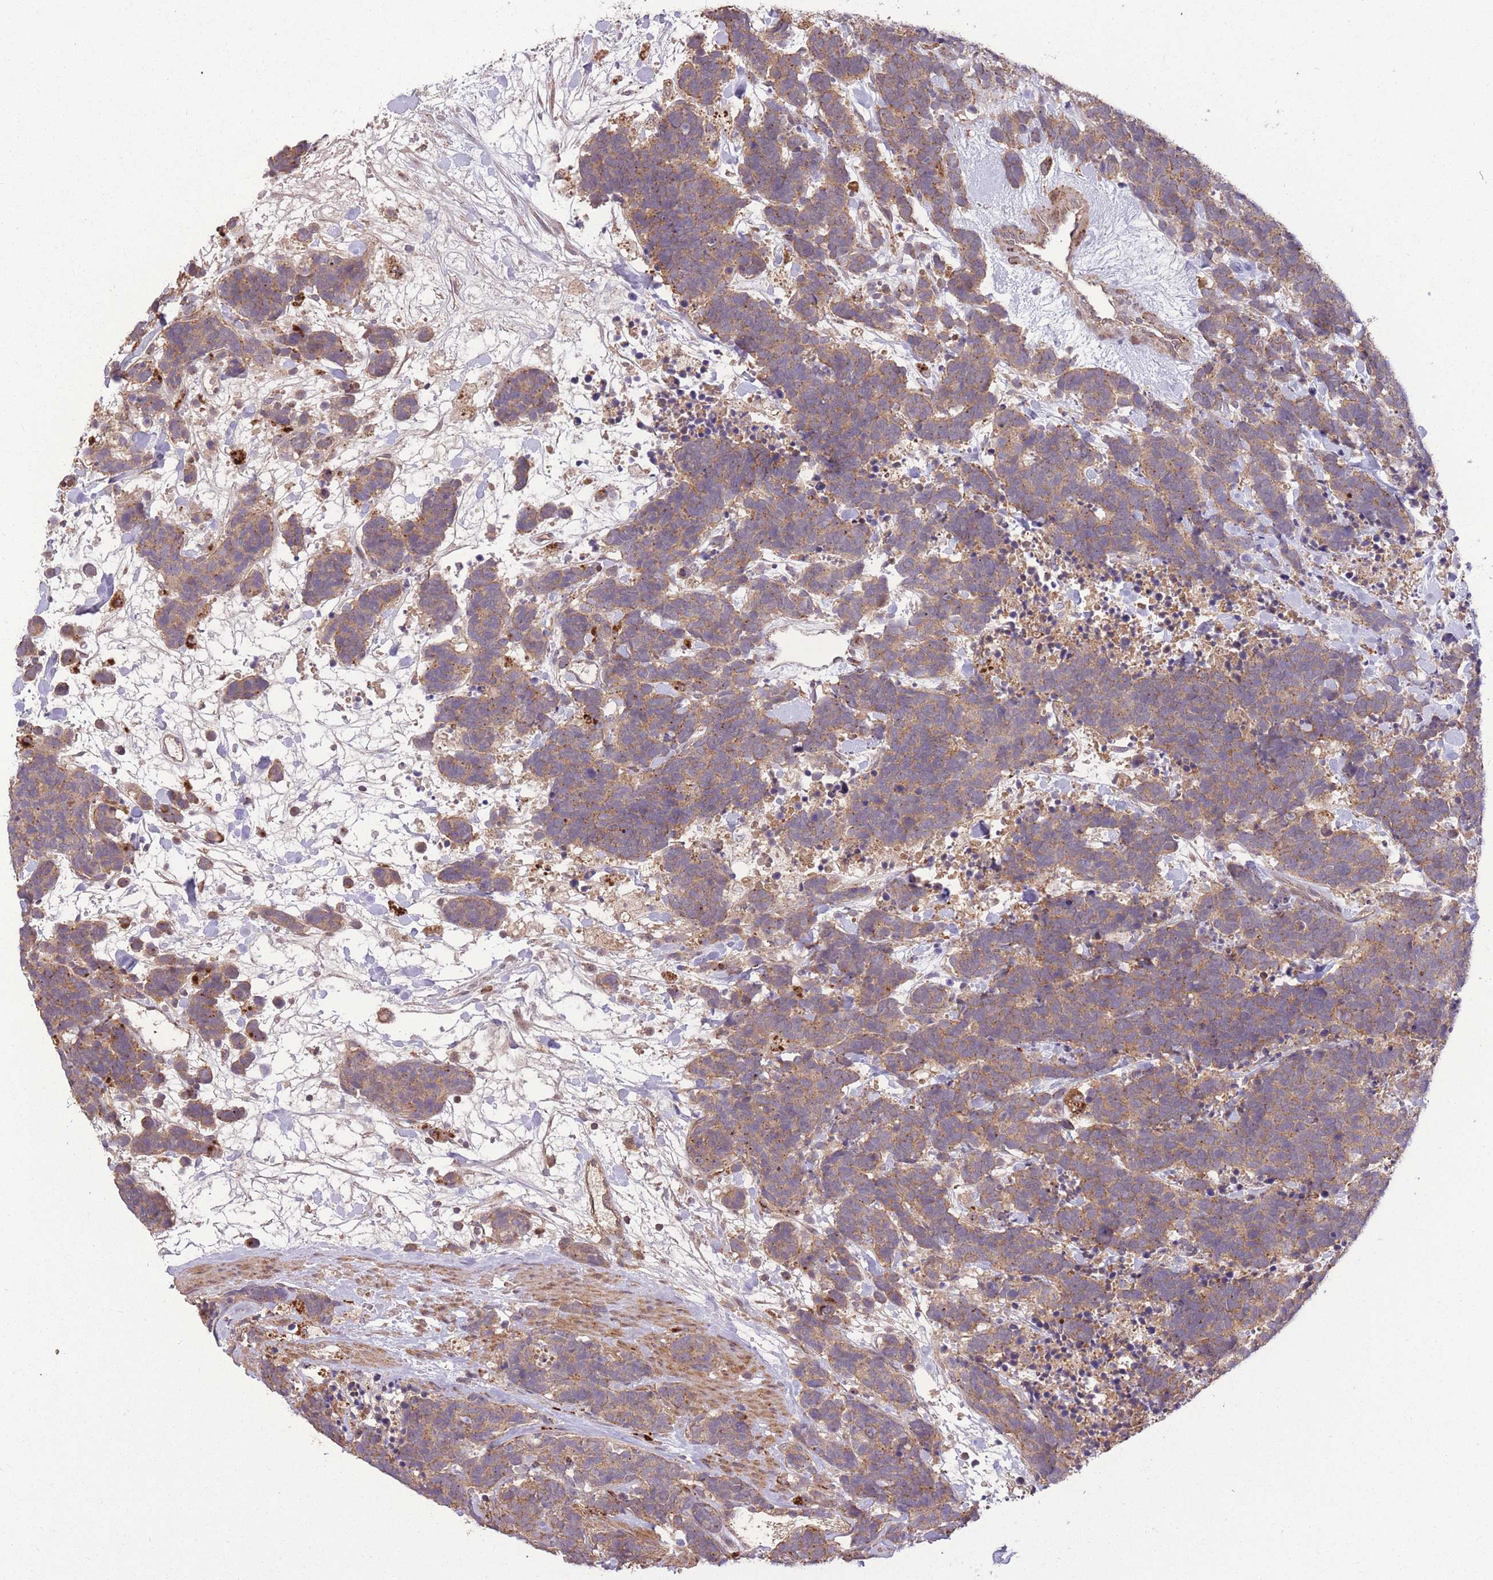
{"staining": {"intensity": "moderate", "quantity": ">75%", "location": "cytoplasmic/membranous"}, "tissue": "carcinoid", "cell_type": "Tumor cells", "image_type": "cancer", "snomed": [{"axis": "morphology", "description": "Carcinoma, NOS"}, {"axis": "morphology", "description": "Carcinoid, malignant, NOS"}, {"axis": "topography", "description": "Prostate"}], "caption": "Brown immunohistochemical staining in malignant carcinoid displays moderate cytoplasmic/membranous positivity in approximately >75% of tumor cells.", "gene": "POLR3F", "patient": {"sex": "male", "age": 57}}